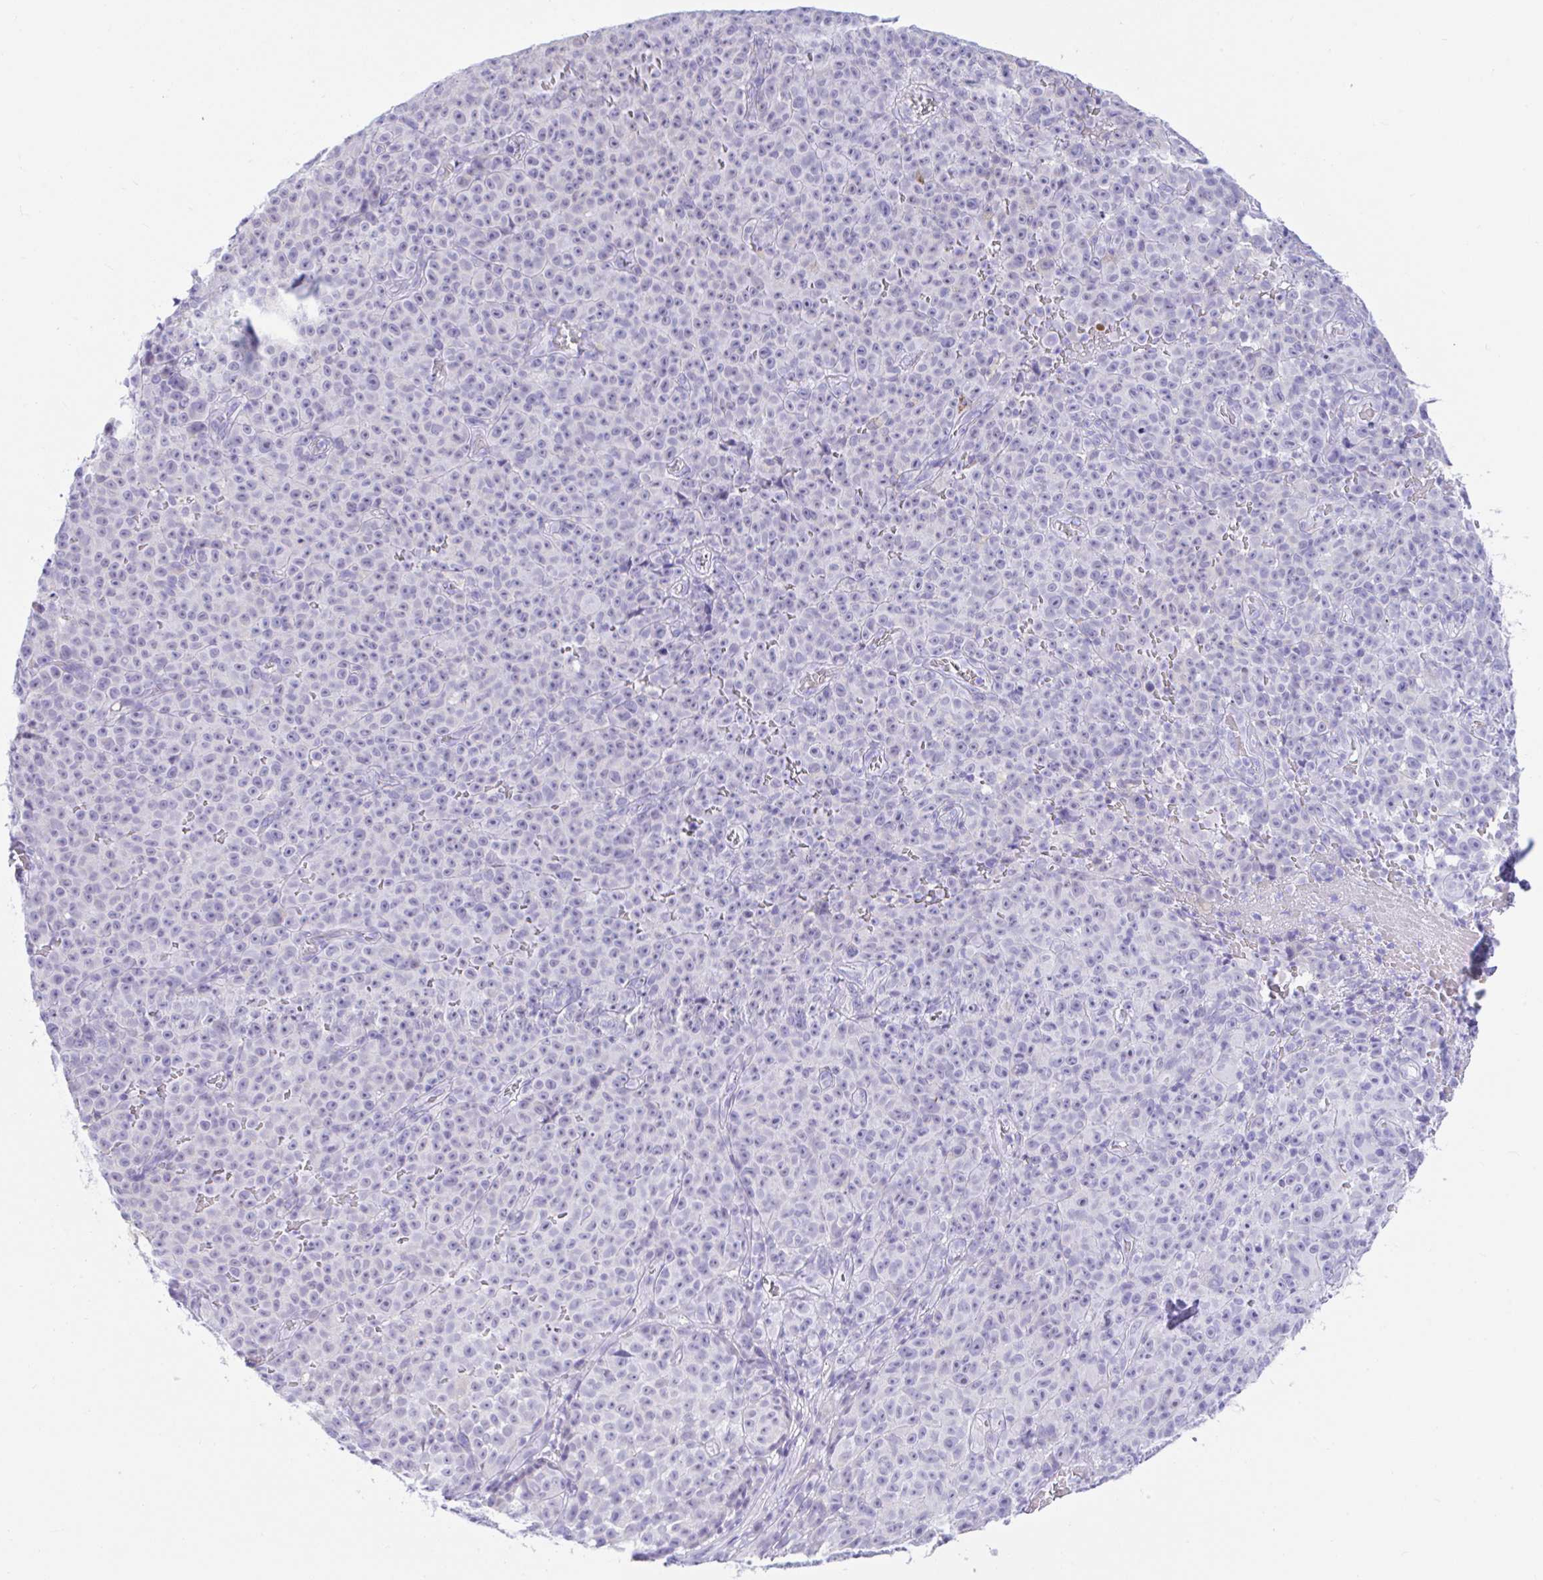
{"staining": {"intensity": "negative", "quantity": "none", "location": "none"}, "tissue": "melanoma", "cell_type": "Tumor cells", "image_type": "cancer", "snomed": [{"axis": "morphology", "description": "Malignant melanoma, NOS"}, {"axis": "topography", "description": "Skin"}], "caption": "The immunohistochemistry (IHC) micrograph has no significant staining in tumor cells of malignant melanoma tissue.", "gene": "SEL1L2", "patient": {"sex": "female", "age": 82}}